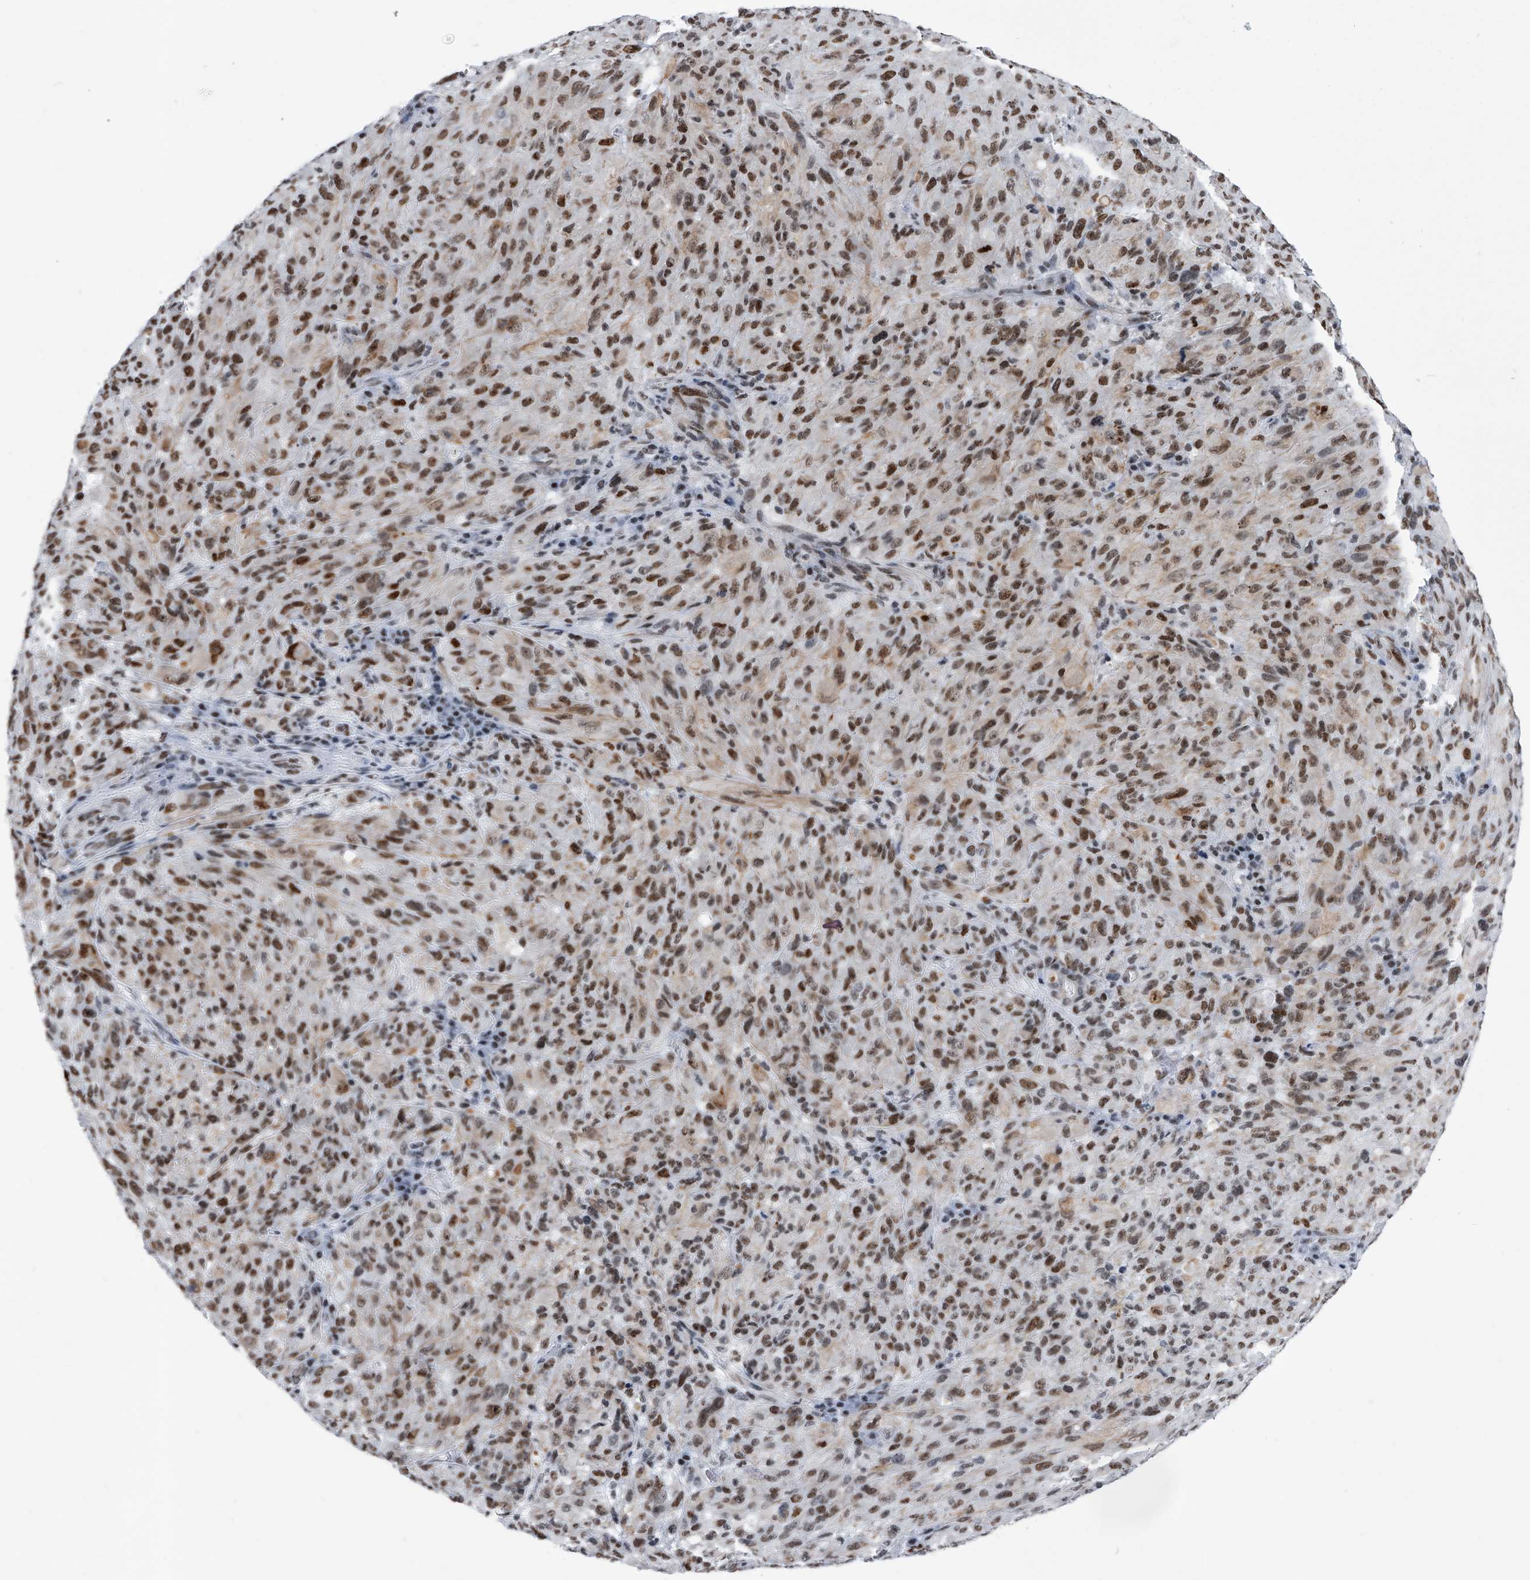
{"staining": {"intensity": "moderate", "quantity": ">75%", "location": "nuclear"}, "tissue": "melanoma", "cell_type": "Tumor cells", "image_type": "cancer", "snomed": [{"axis": "morphology", "description": "Malignant melanoma, NOS"}, {"axis": "topography", "description": "Skin of head"}], "caption": "Human malignant melanoma stained with a brown dye displays moderate nuclear positive positivity in about >75% of tumor cells.", "gene": "SIM2", "patient": {"sex": "male", "age": 96}}